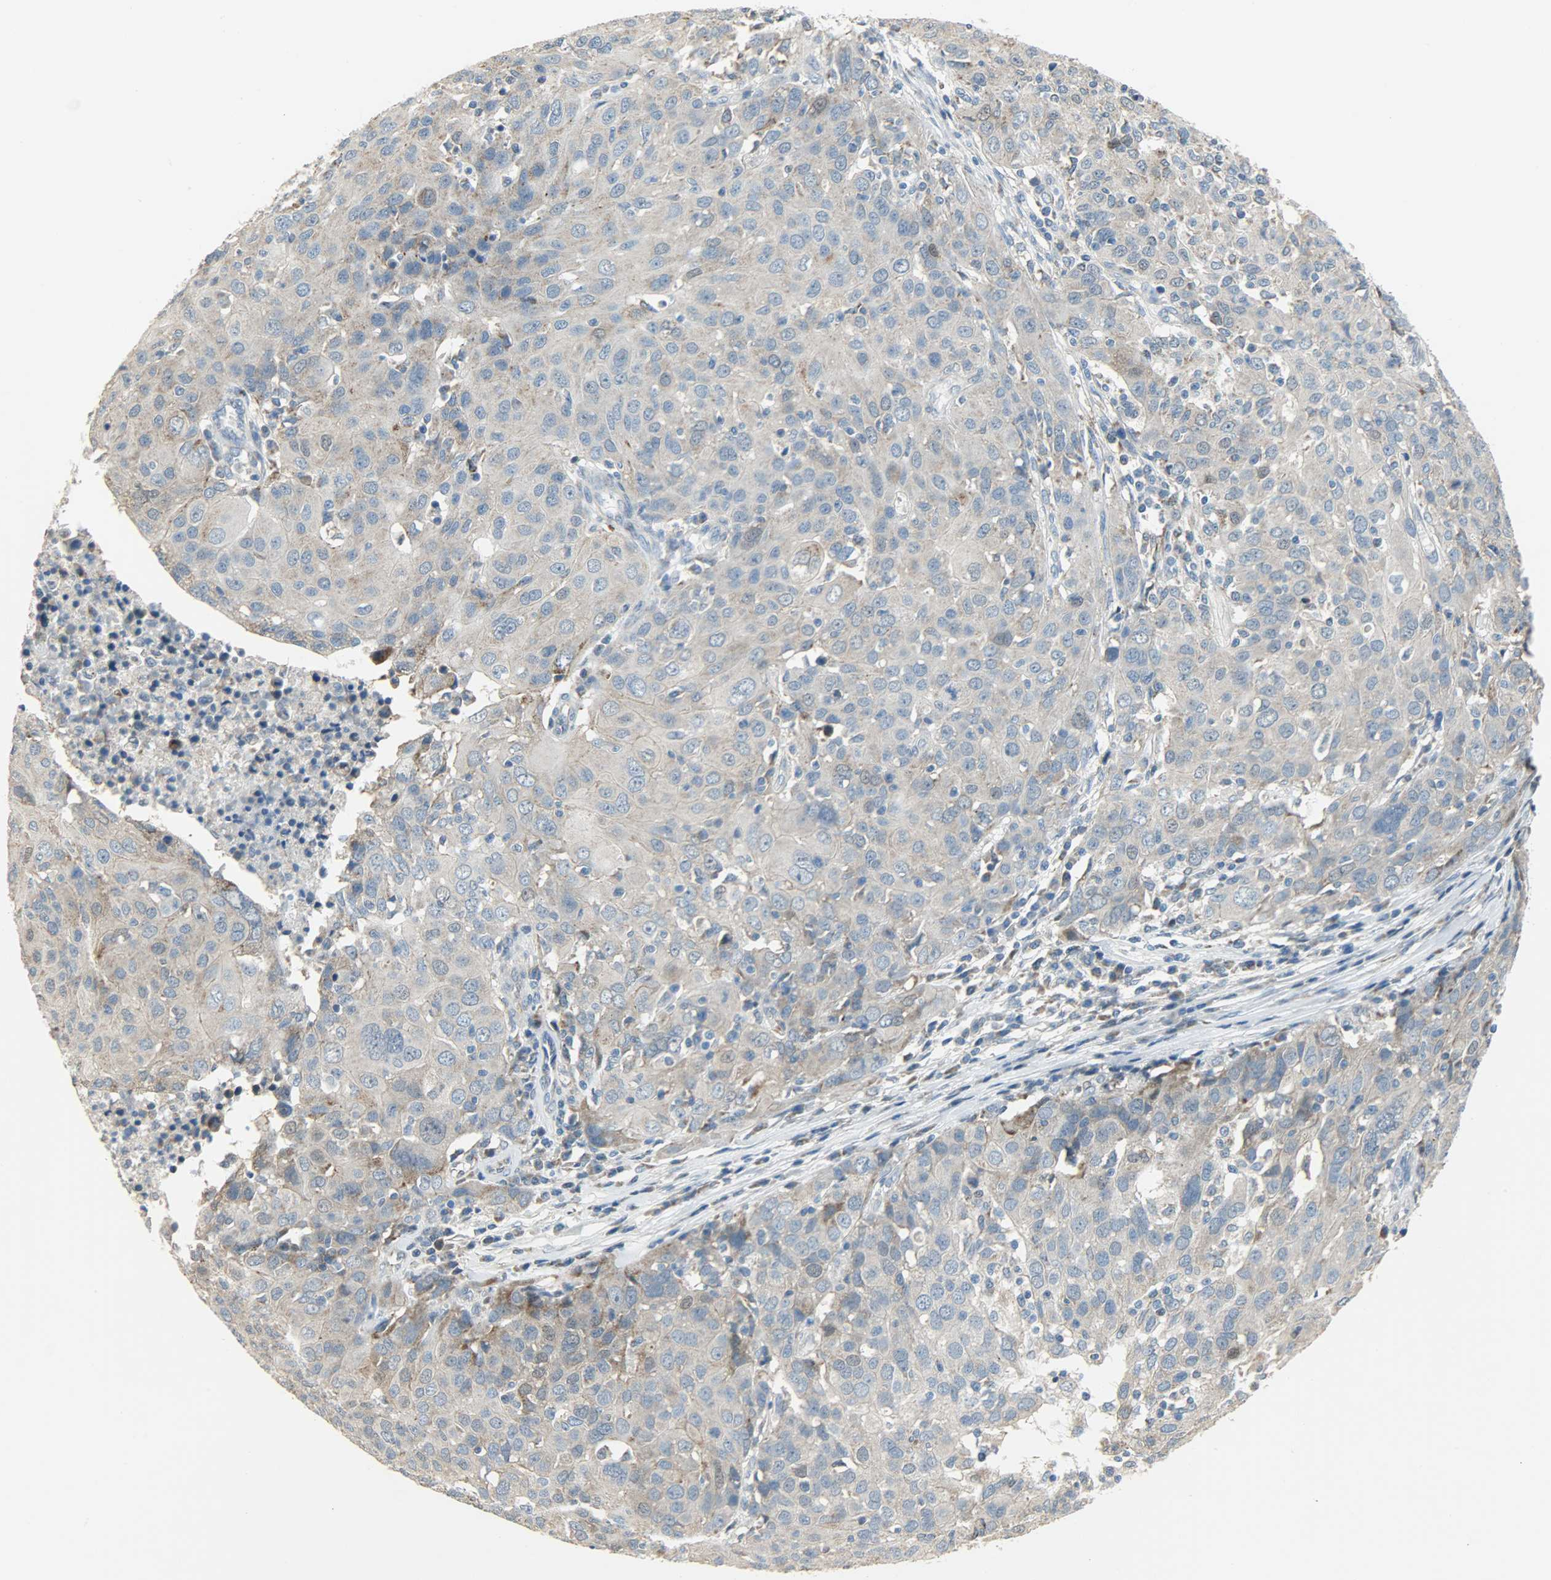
{"staining": {"intensity": "moderate", "quantity": "<25%", "location": "cytoplasmic/membranous"}, "tissue": "ovarian cancer", "cell_type": "Tumor cells", "image_type": "cancer", "snomed": [{"axis": "morphology", "description": "Carcinoma, endometroid"}, {"axis": "topography", "description": "Ovary"}], "caption": "Moderate cytoplasmic/membranous staining for a protein is identified in about <25% of tumor cells of ovarian endometroid carcinoma using immunohistochemistry.", "gene": "PPP1R1B", "patient": {"sex": "female", "age": 50}}